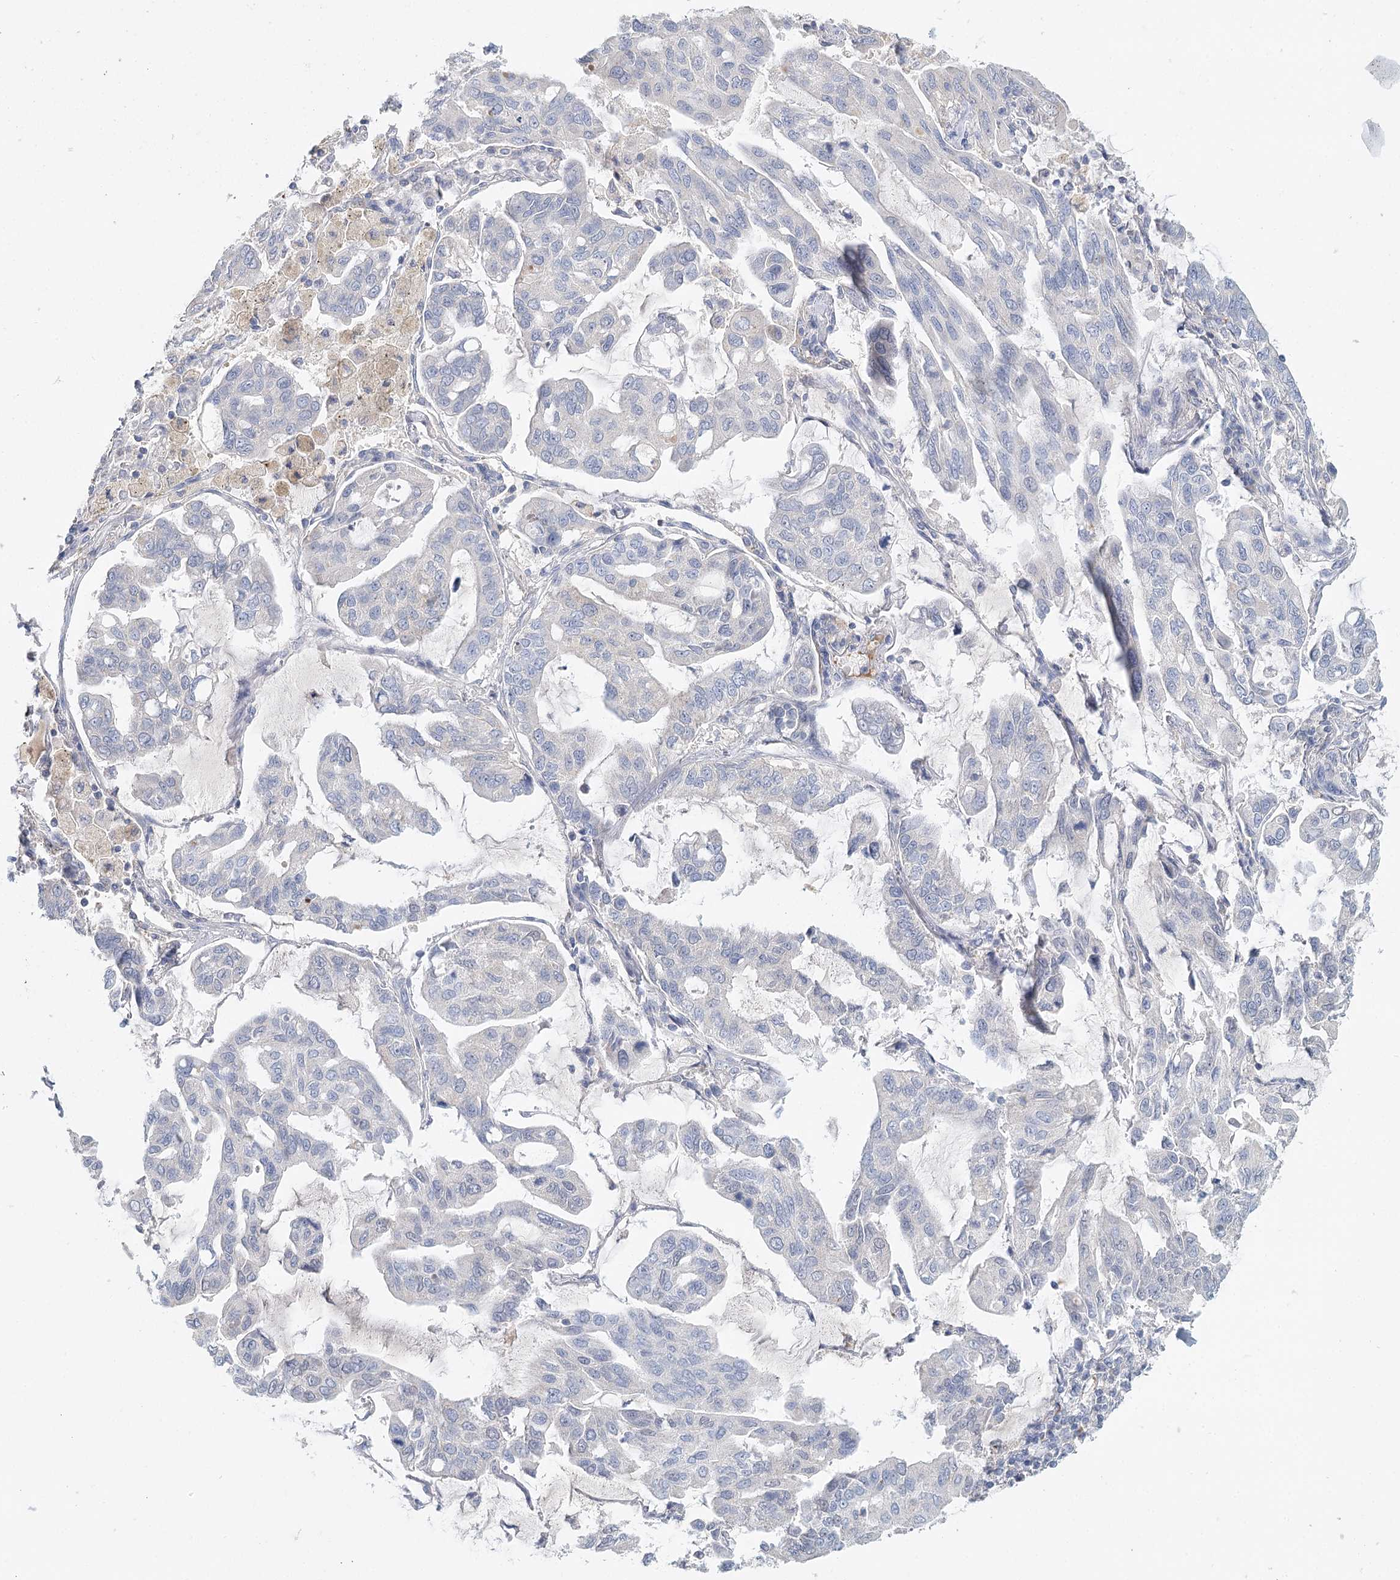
{"staining": {"intensity": "negative", "quantity": "none", "location": "none"}, "tissue": "lung cancer", "cell_type": "Tumor cells", "image_type": "cancer", "snomed": [{"axis": "morphology", "description": "Adenocarcinoma, NOS"}, {"axis": "topography", "description": "Lung"}], "caption": "This is a histopathology image of IHC staining of adenocarcinoma (lung), which shows no positivity in tumor cells. The staining was performed using DAB to visualize the protein expression in brown, while the nuclei were stained in blue with hematoxylin (Magnification: 20x).", "gene": "ARHGAP44", "patient": {"sex": "male", "age": 64}}